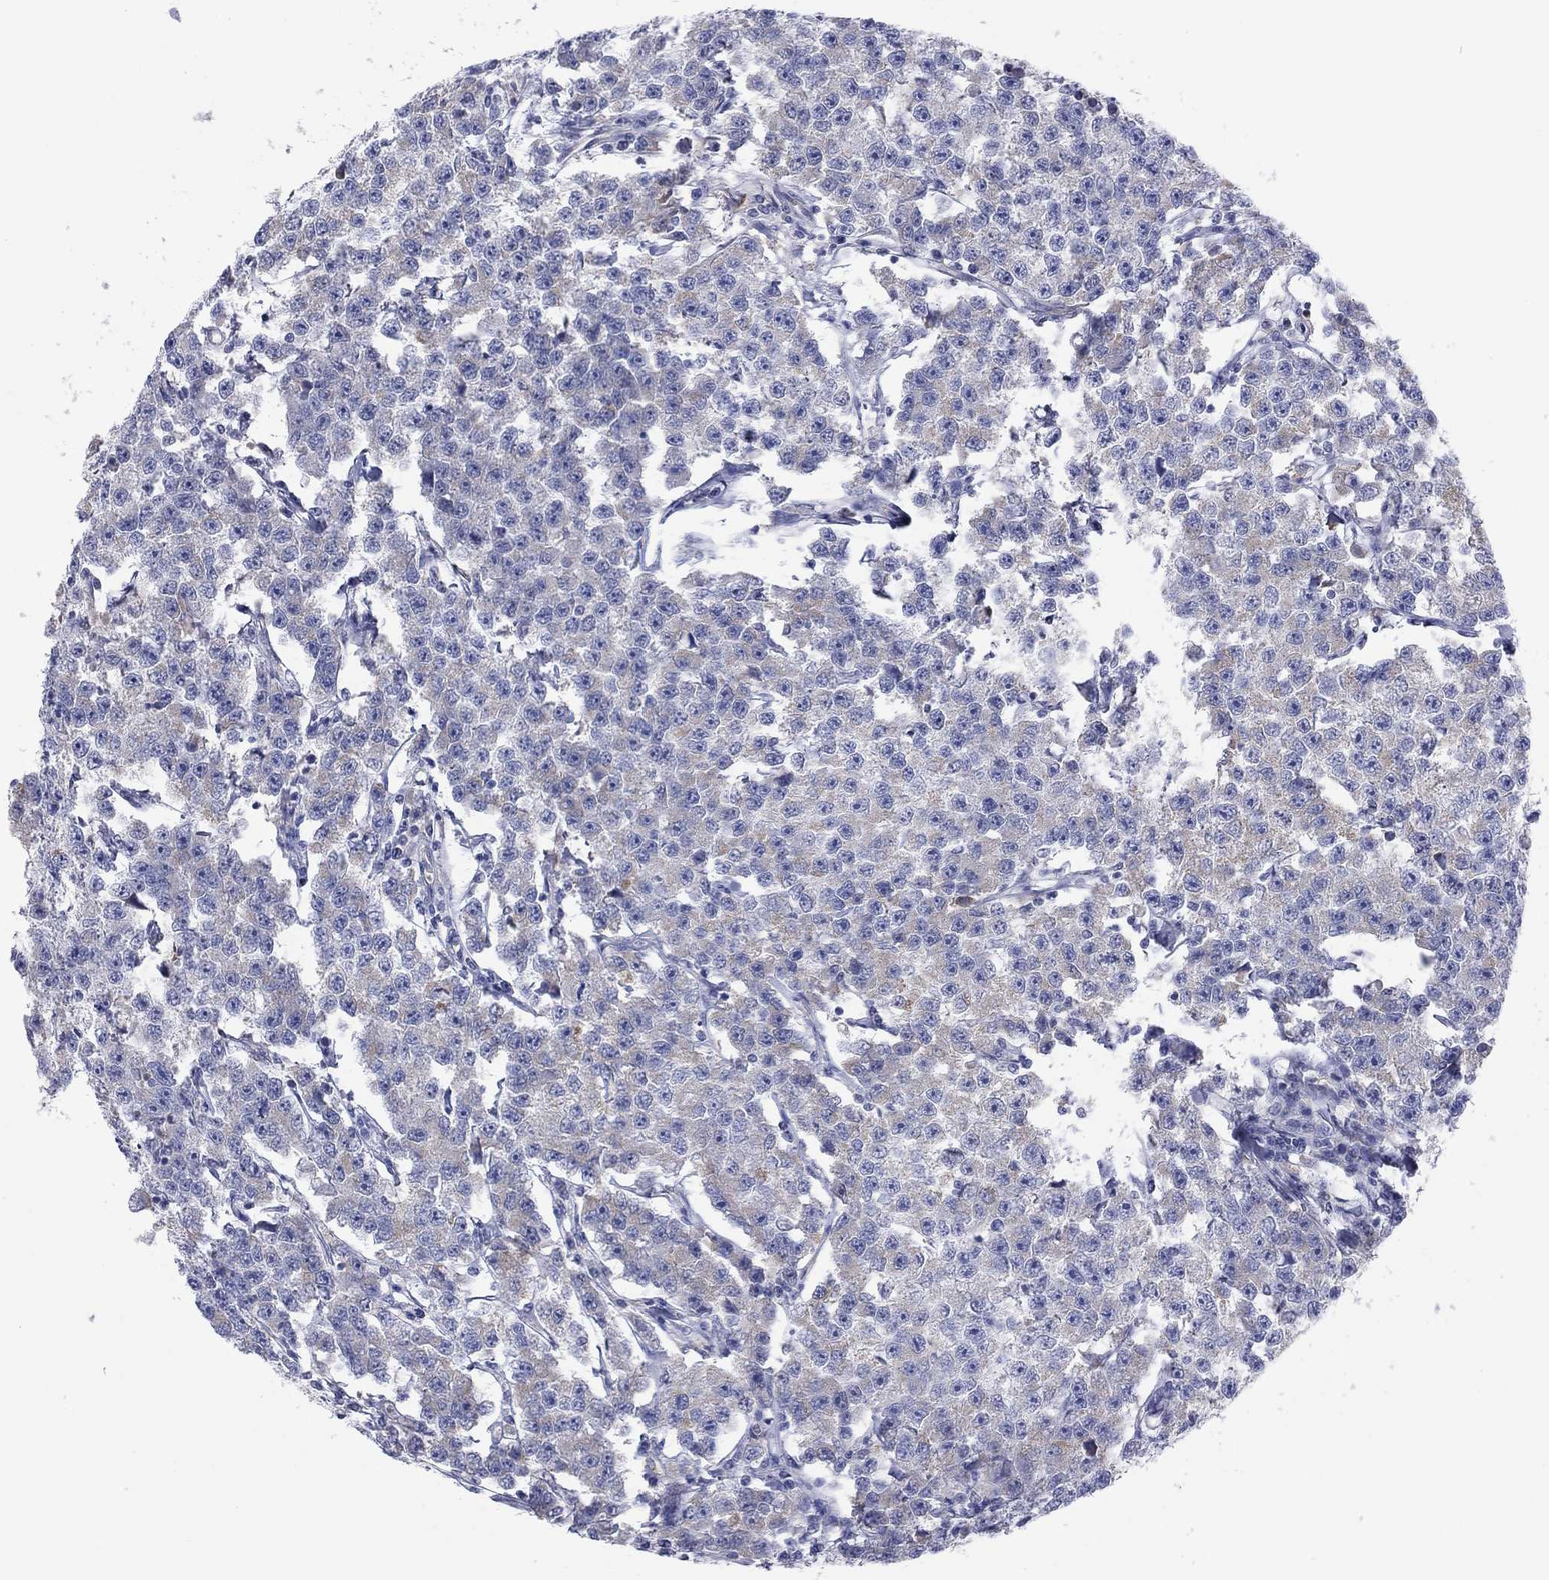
{"staining": {"intensity": "negative", "quantity": "none", "location": "none"}, "tissue": "testis cancer", "cell_type": "Tumor cells", "image_type": "cancer", "snomed": [{"axis": "morphology", "description": "Seminoma, NOS"}, {"axis": "topography", "description": "Testis"}], "caption": "This histopathology image is of testis cancer stained with immunohistochemistry to label a protein in brown with the nuclei are counter-stained blue. There is no staining in tumor cells.", "gene": "MGST3", "patient": {"sex": "male", "age": 59}}